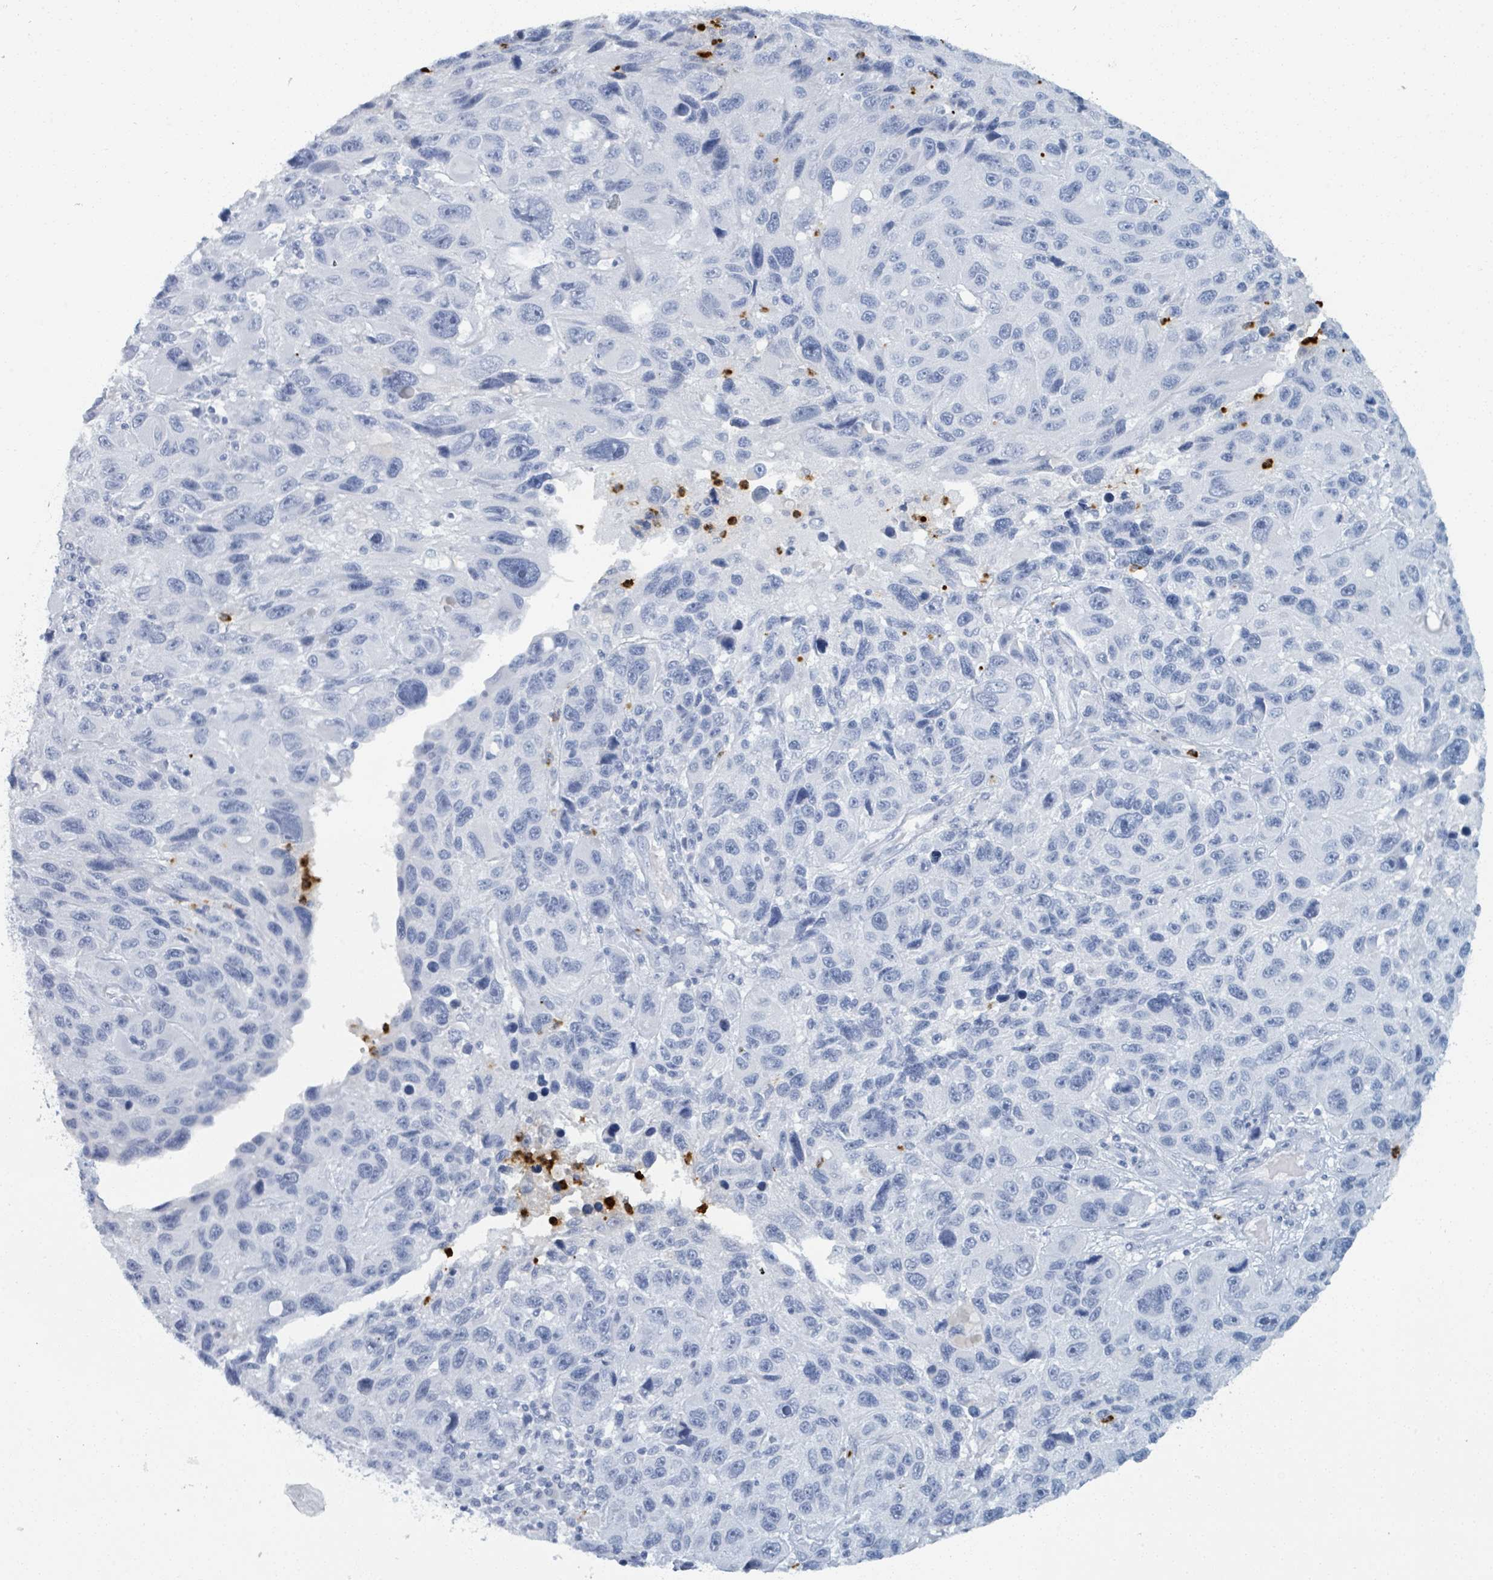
{"staining": {"intensity": "negative", "quantity": "none", "location": "none"}, "tissue": "melanoma", "cell_type": "Tumor cells", "image_type": "cancer", "snomed": [{"axis": "morphology", "description": "Malignant melanoma, NOS"}, {"axis": "topography", "description": "Skin"}], "caption": "An image of human malignant melanoma is negative for staining in tumor cells. The staining was performed using DAB (3,3'-diaminobenzidine) to visualize the protein expression in brown, while the nuclei were stained in blue with hematoxylin (Magnification: 20x).", "gene": "DEFA4", "patient": {"sex": "male", "age": 53}}